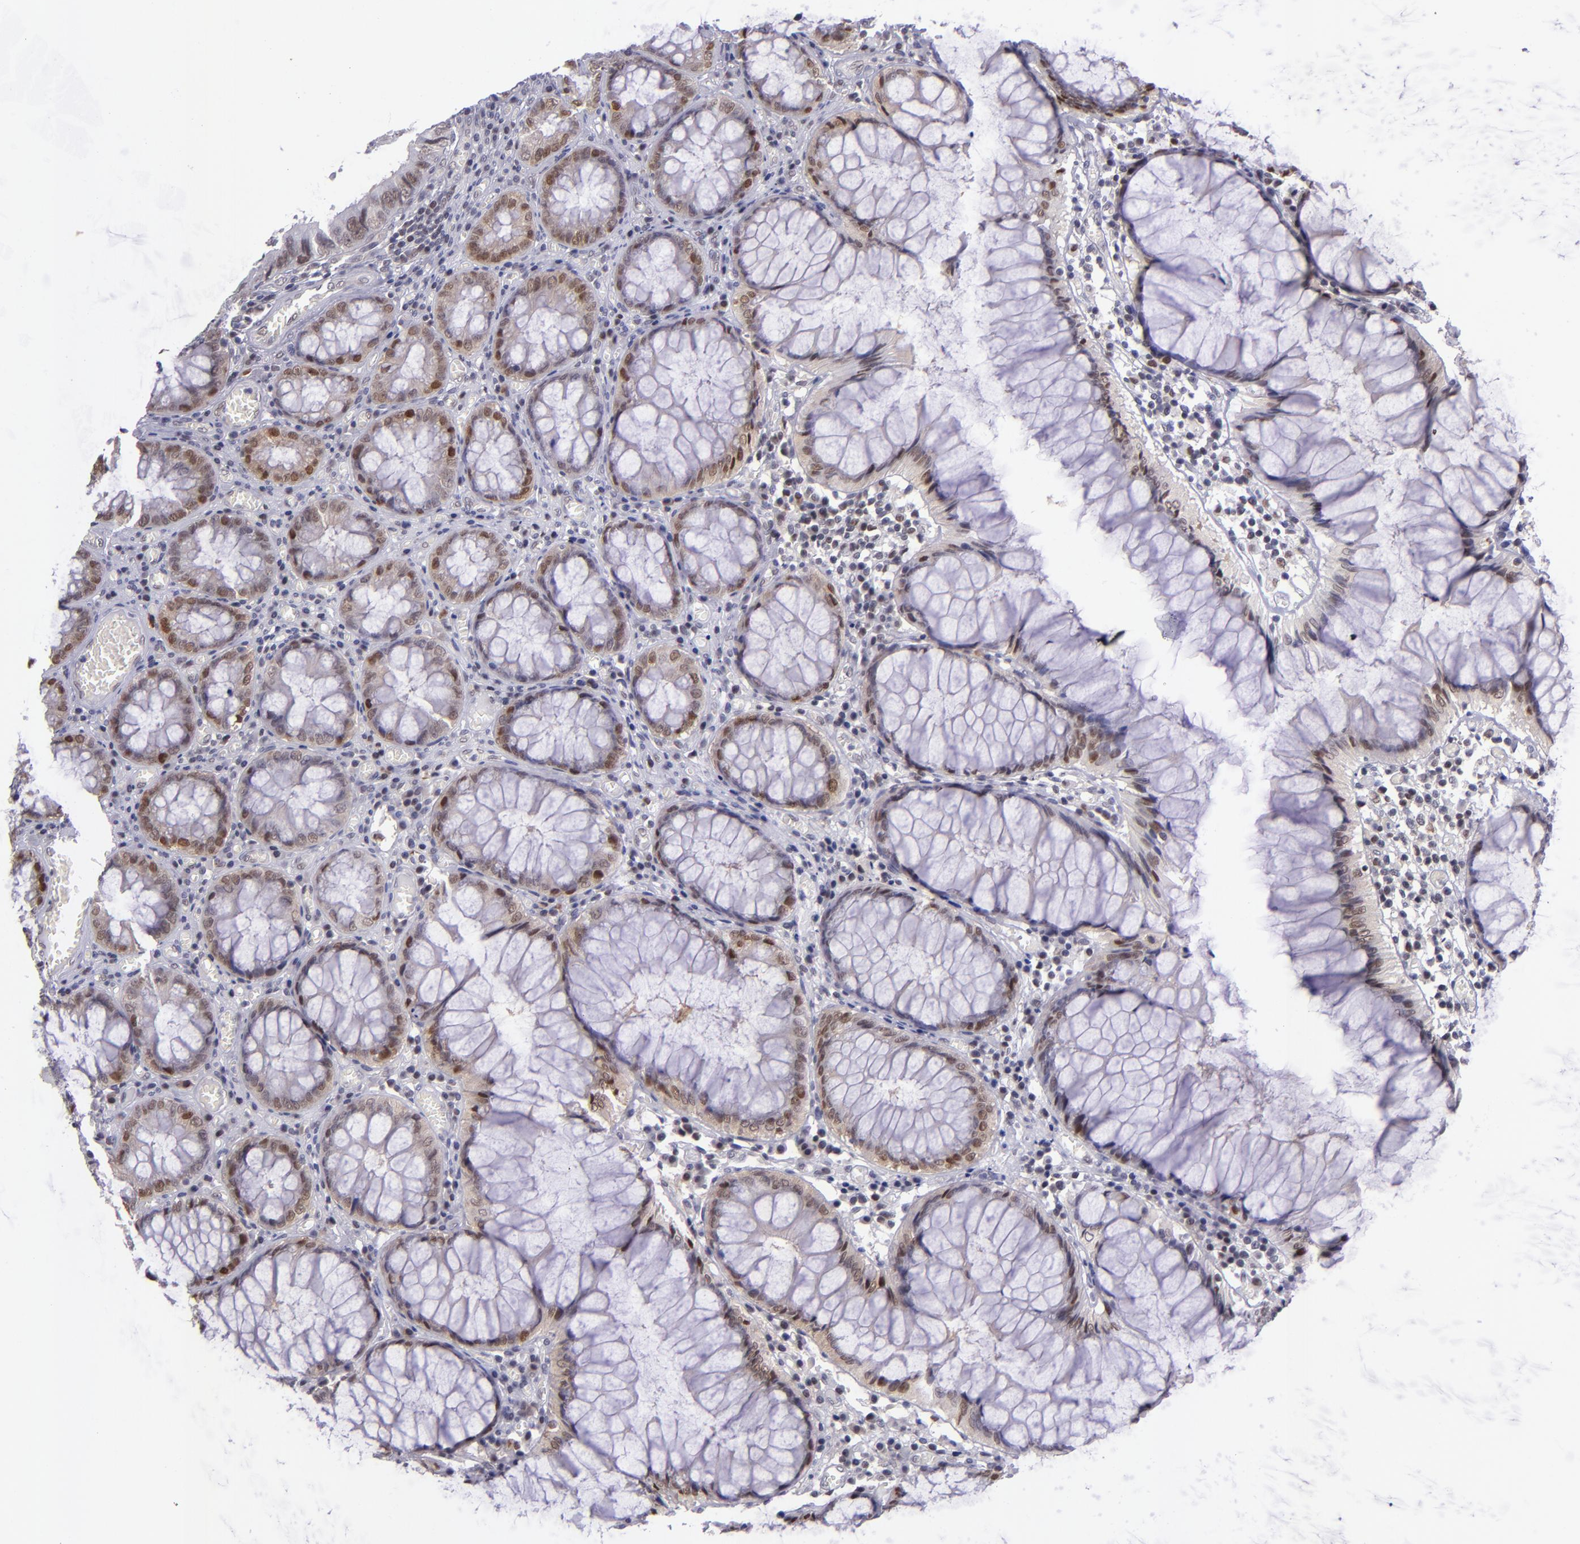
{"staining": {"intensity": "moderate", "quantity": ">75%", "location": "nuclear"}, "tissue": "colorectal cancer", "cell_type": "Tumor cells", "image_type": "cancer", "snomed": [{"axis": "morphology", "description": "Adenocarcinoma, NOS"}, {"axis": "topography", "description": "Rectum"}], "caption": "Adenocarcinoma (colorectal) stained with DAB (3,3'-diaminobenzidine) immunohistochemistry (IHC) demonstrates medium levels of moderate nuclear staining in about >75% of tumor cells. (brown staining indicates protein expression, while blue staining denotes nuclei).", "gene": "BAG1", "patient": {"sex": "female", "age": 98}}